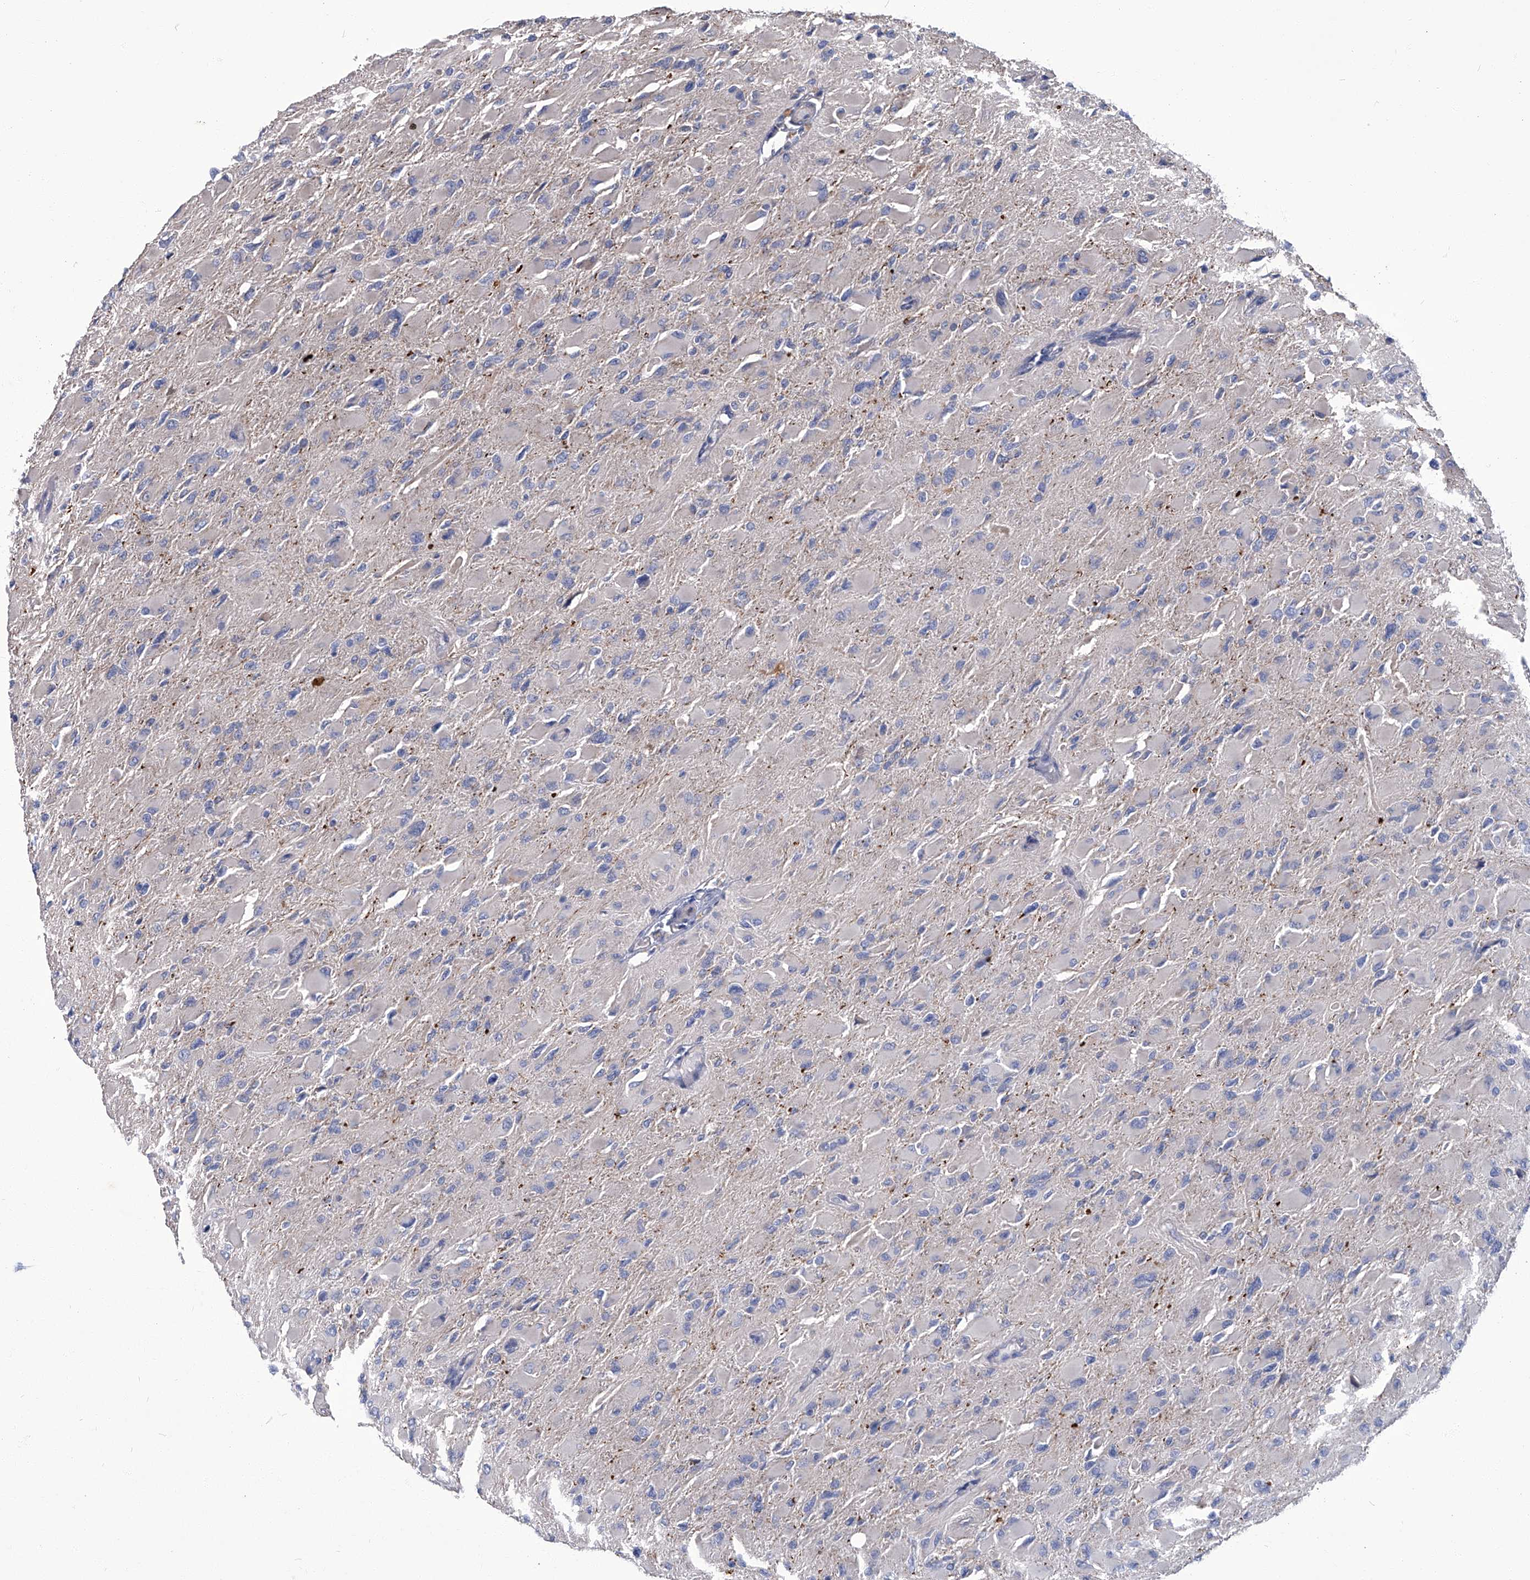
{"staining": {"intensity": "negative", "quantity": "none", "location": "none"}, "tissue": "glioma", "cell_type": "Tumor cells", "image_type": "cancer", "snomed": [{"axis": "morphology", "description": "Glioma, malignant, High grade"}, {"axis": "topography", "description": "Cerebral cortex"}], "caption": "Tumor cells show no significant protein staining in malignant high-grade glioma.", "gene": "TGFBR1", "patient": {"sex": "female", "age": 36}}